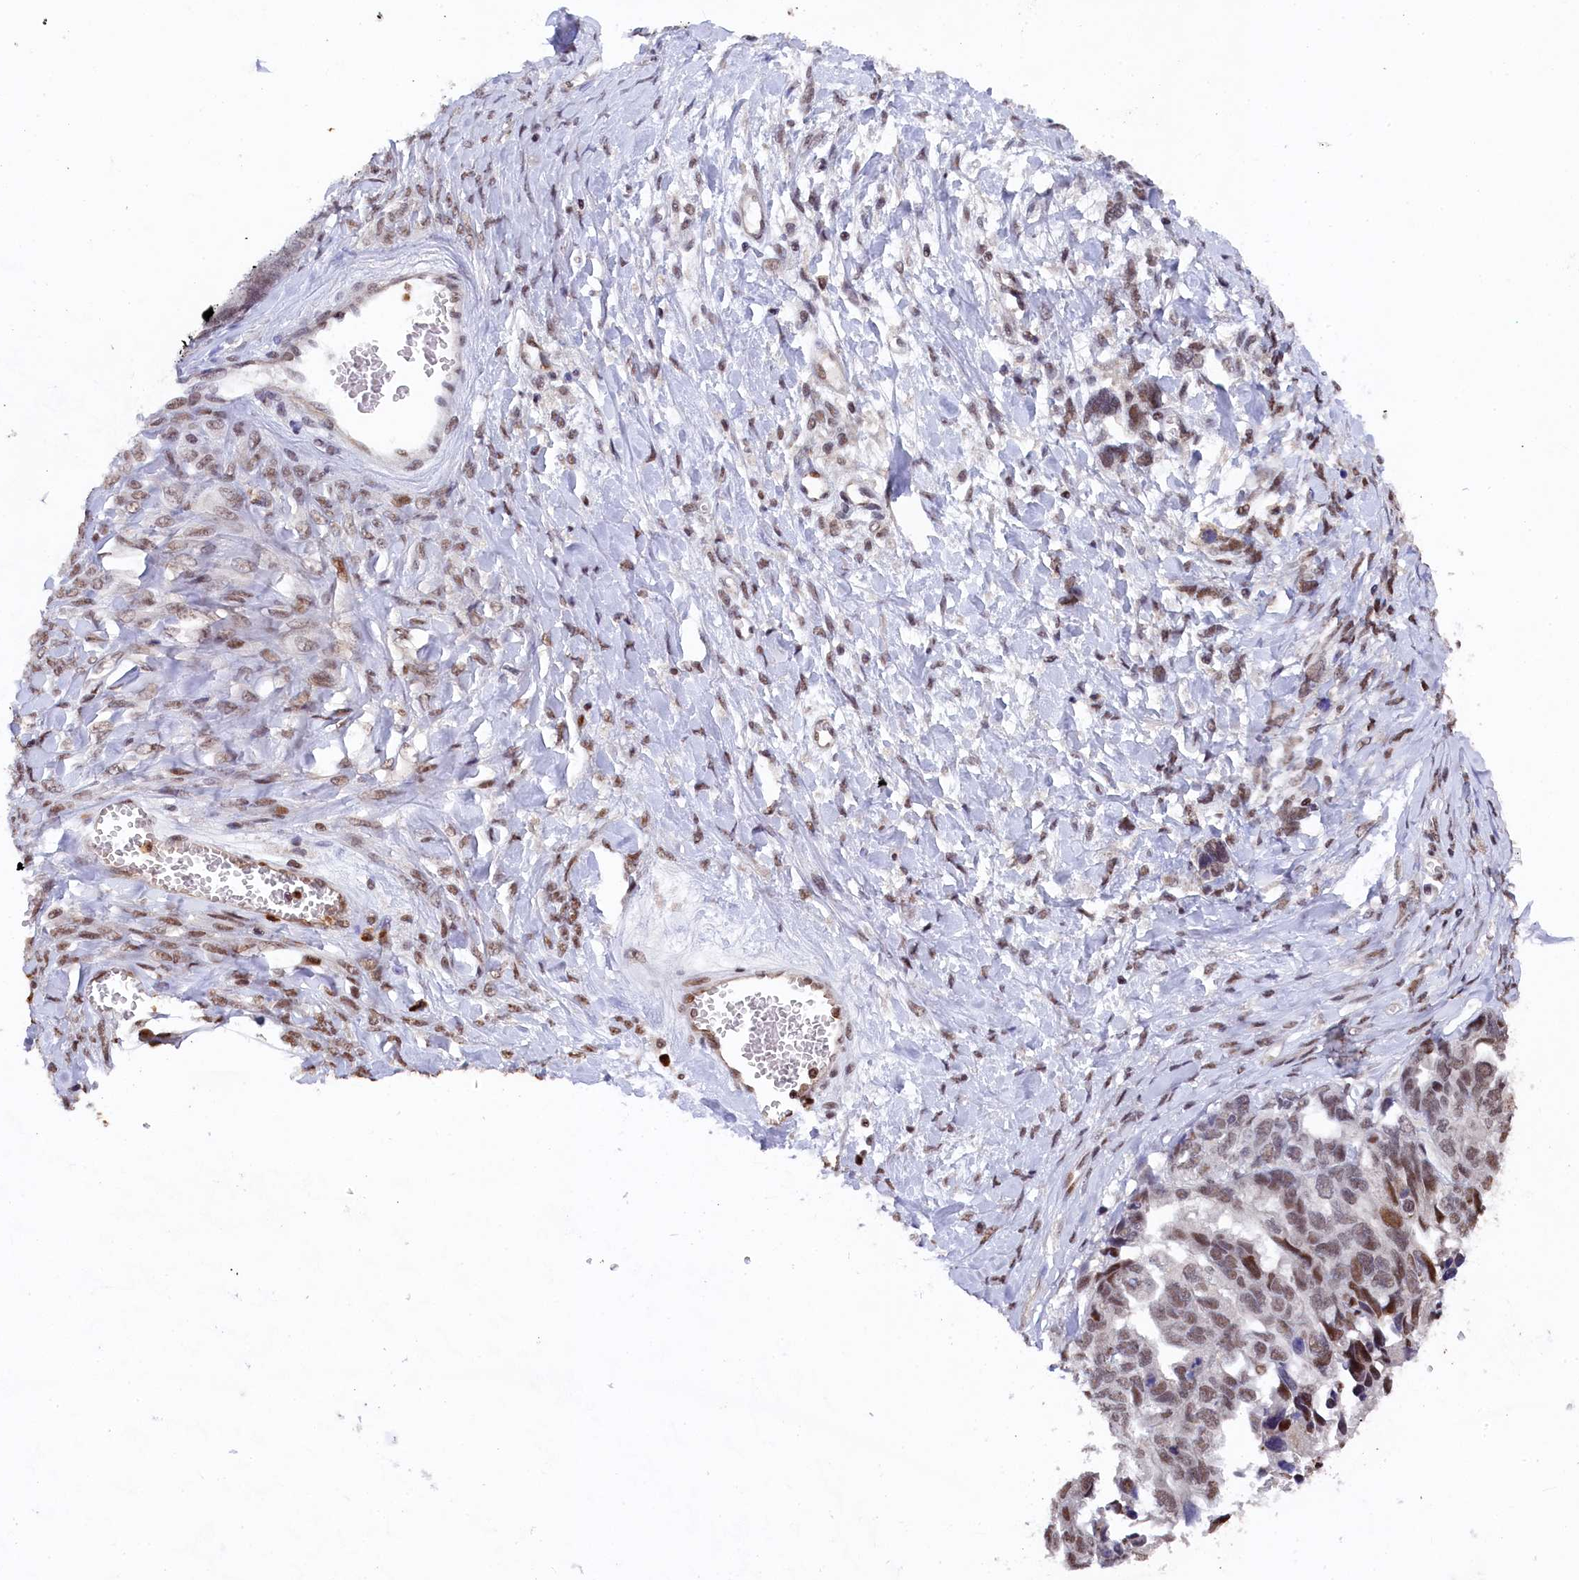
{"staining": {"intensity": "moderate", "quantity": "<25%", "location": "nuclear"}, "tissue": "ovarian cancer", "cell_type": "Tumor cells", "image_type": "cancer", "snomed": [{"axis": "morphology", "description": "Cystadenocarcinoma, serous, NOS"}, {"axis": "topography", "description": "Ovary"}], "caption": "This is an image of immunohistochemistry staining of ovarian serous cystadenocarcinoma, which shows moderate expression in the nuclear of tumor cells.", "gene": "ADIG", "patient": {"sex": "female", "age": 79}}